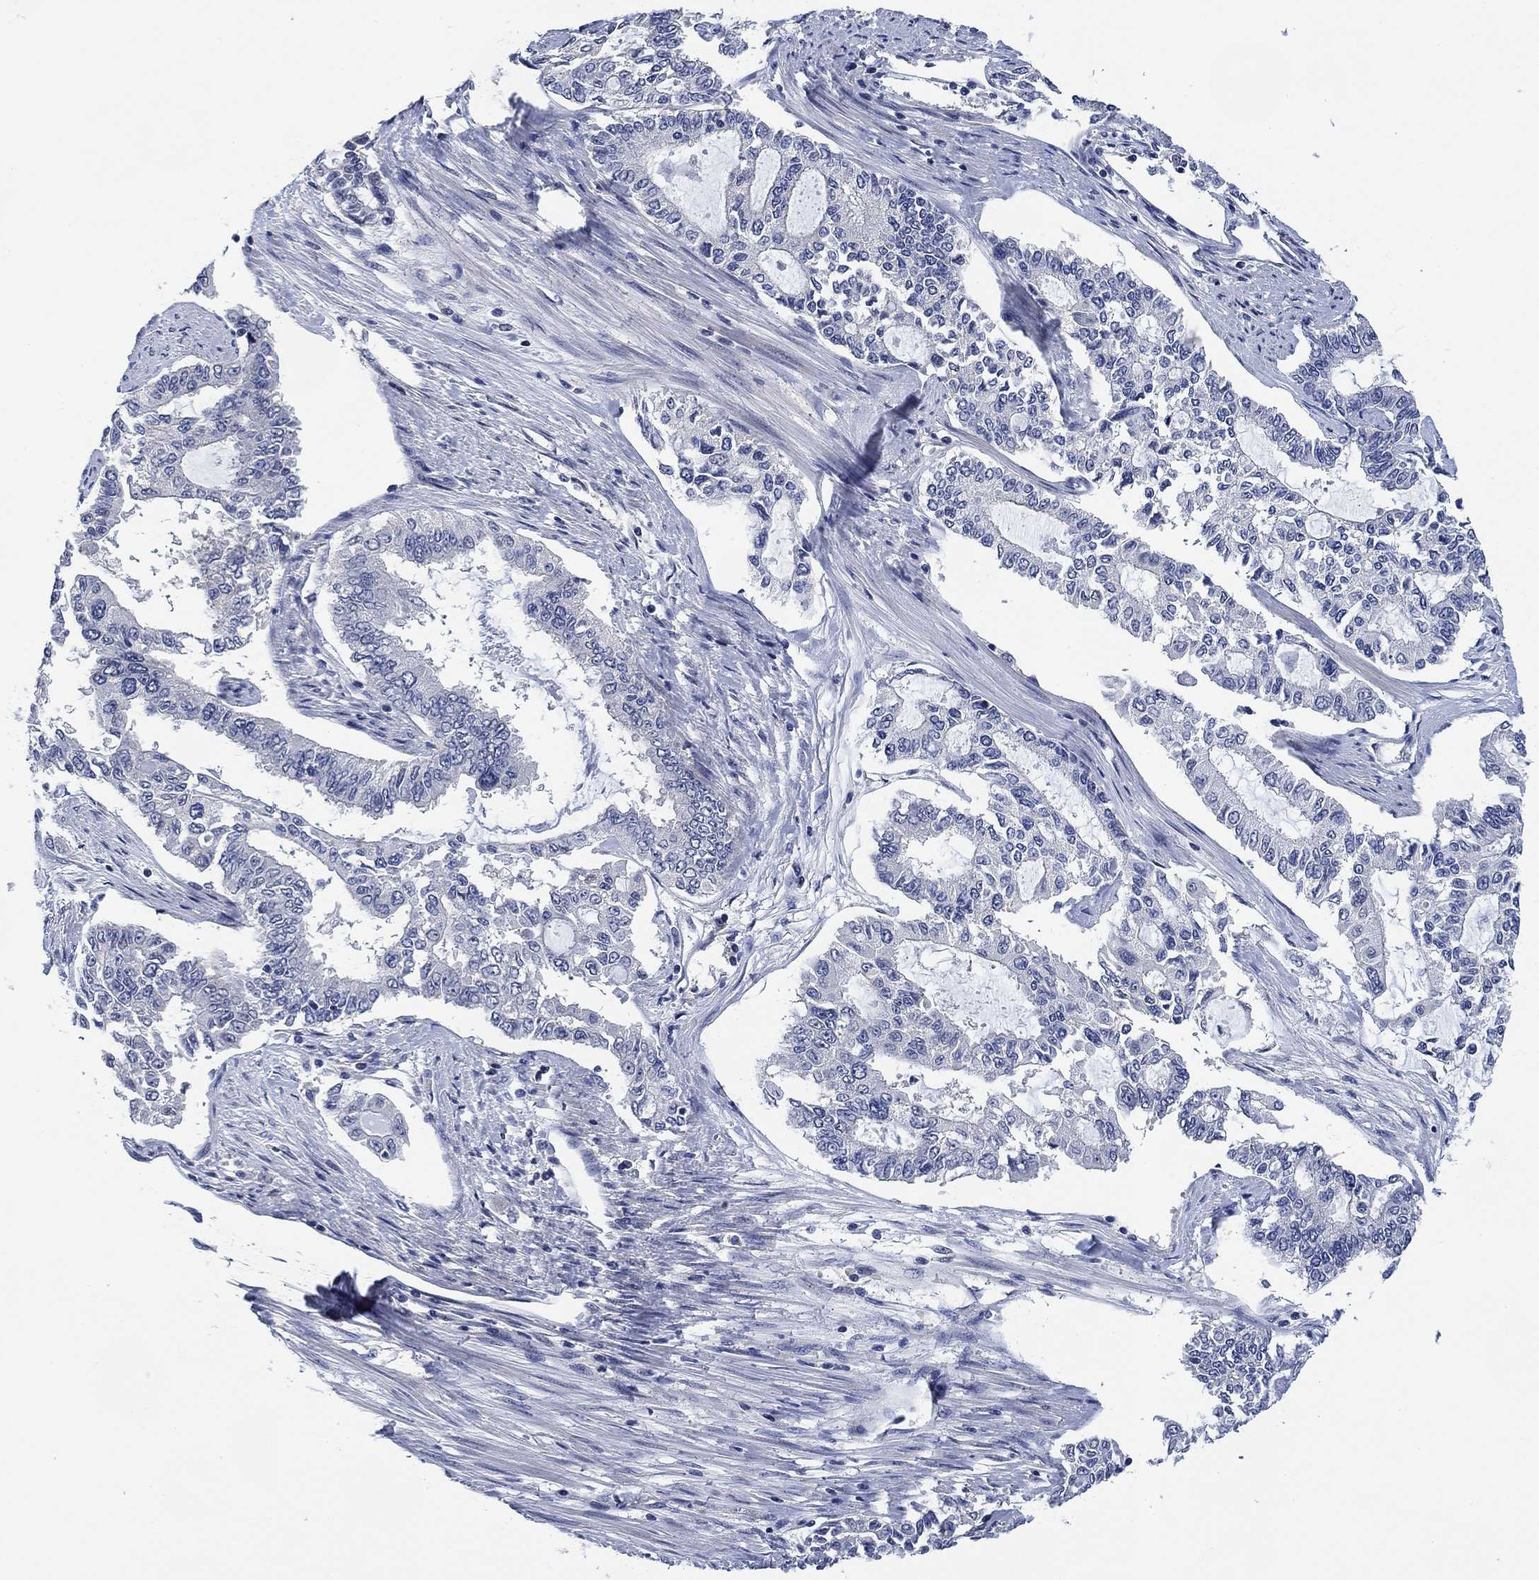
{"staining": {"intensity": "negative", "quantity": "none", "location": "none"}, "tissue": "endometrial cancer", "cell_type": "Tumor cells", "image_type": "cancer", "snomed": [{"axis": "morphology", "description": "Adenocarcinoma, NOS"}, {"axis": "topography", "description": "Uterus"}], "caption": "A high-resolution micrograph shows immunohistochemistry (IHC) staining of endometrial cancer, which reveals no significant staining in tumor cells. (Stains: DAB (3,3'-diaminobenzidine) immunohistochemistry (IHC) with hematoxylin counter stain, Microscopy: brightfield microscopy at high magnification).", "gene": "DAZL", "patient": {"sex": "female", "age": 59}}